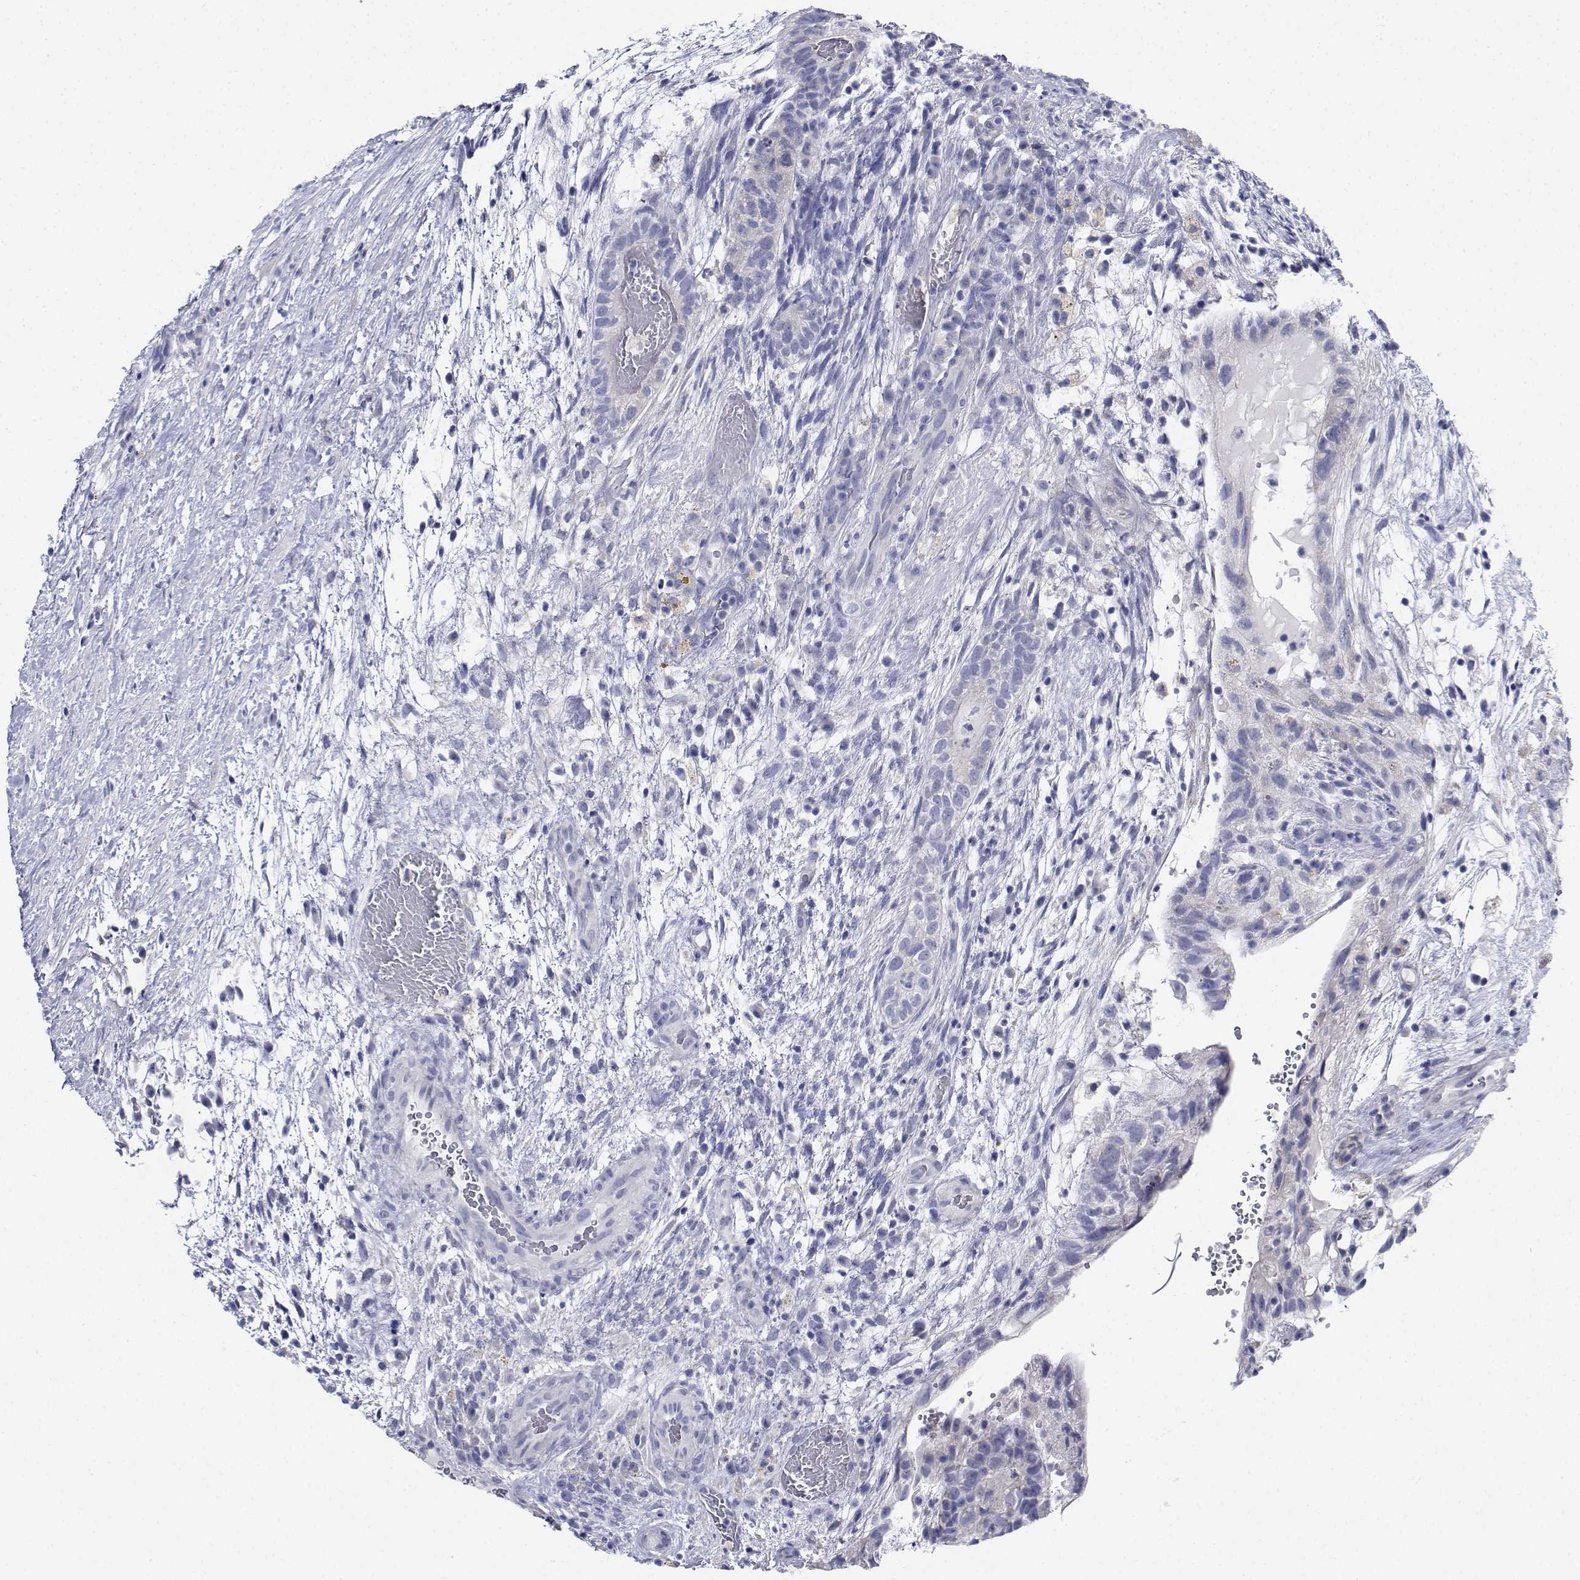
{"staining": {"intensity": "negative", "quantity": "none", "location": "none"}, "tissue": "testis cancer", "cell_type": "Tumor cells", "image_type": "cancer", "snomed": [{"axis": "morphology", "description": "Normal tissue, NOS"}, {"axis": "morphology", "description": "Carcinoma, Embryonal, NOS"}, {"axis": "topography", "description": "Testis"}], "caption": "Immunohistochemical staining of human testis cancer reveals no significant positivity in tumor cells. The staining is performed using DAB (3,3'-diaminobenzidine) brown chromogen with nuclei counter-stained in using hematoxylin.", "gene": "CDHR3", "patient": {"sex": "male", "age": 32}}